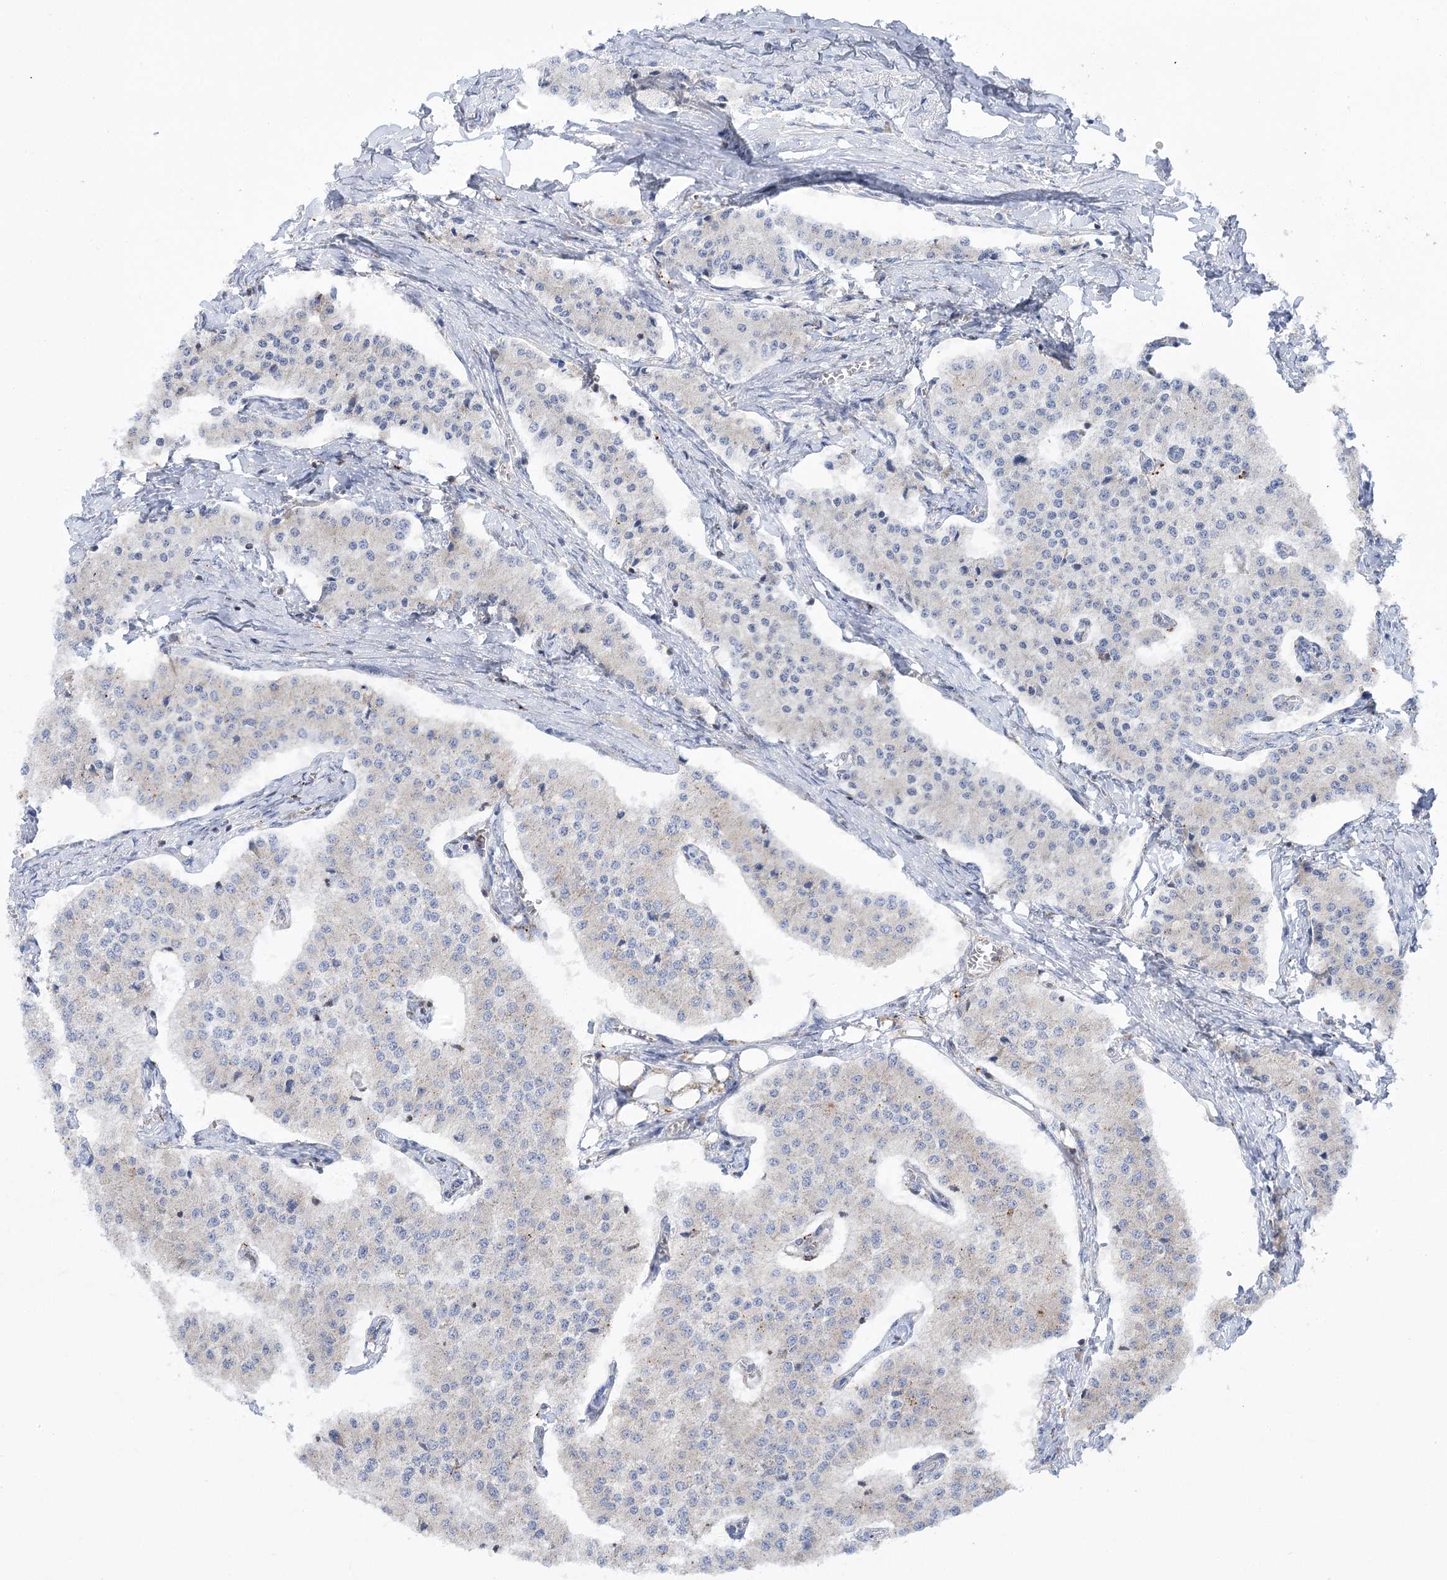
{"staining": {"intensity": "negative", "quantity": "none", "location": "none"}, "tissue": "carcinoid", "cell_type": "Tumor cells", "image_type": "cancer", "snomed": [{"axis": "morphology", "description": "Carcinoid, malignant, NOS"}, {"axis": "topography", "description": "Colon"}], "caption": "Human carcinoid stained for a protein using immunohistochemistry displays no staining in tumor cells.", "gene": "VPS37B", "patient": {"sex": "female", "age": 52}}